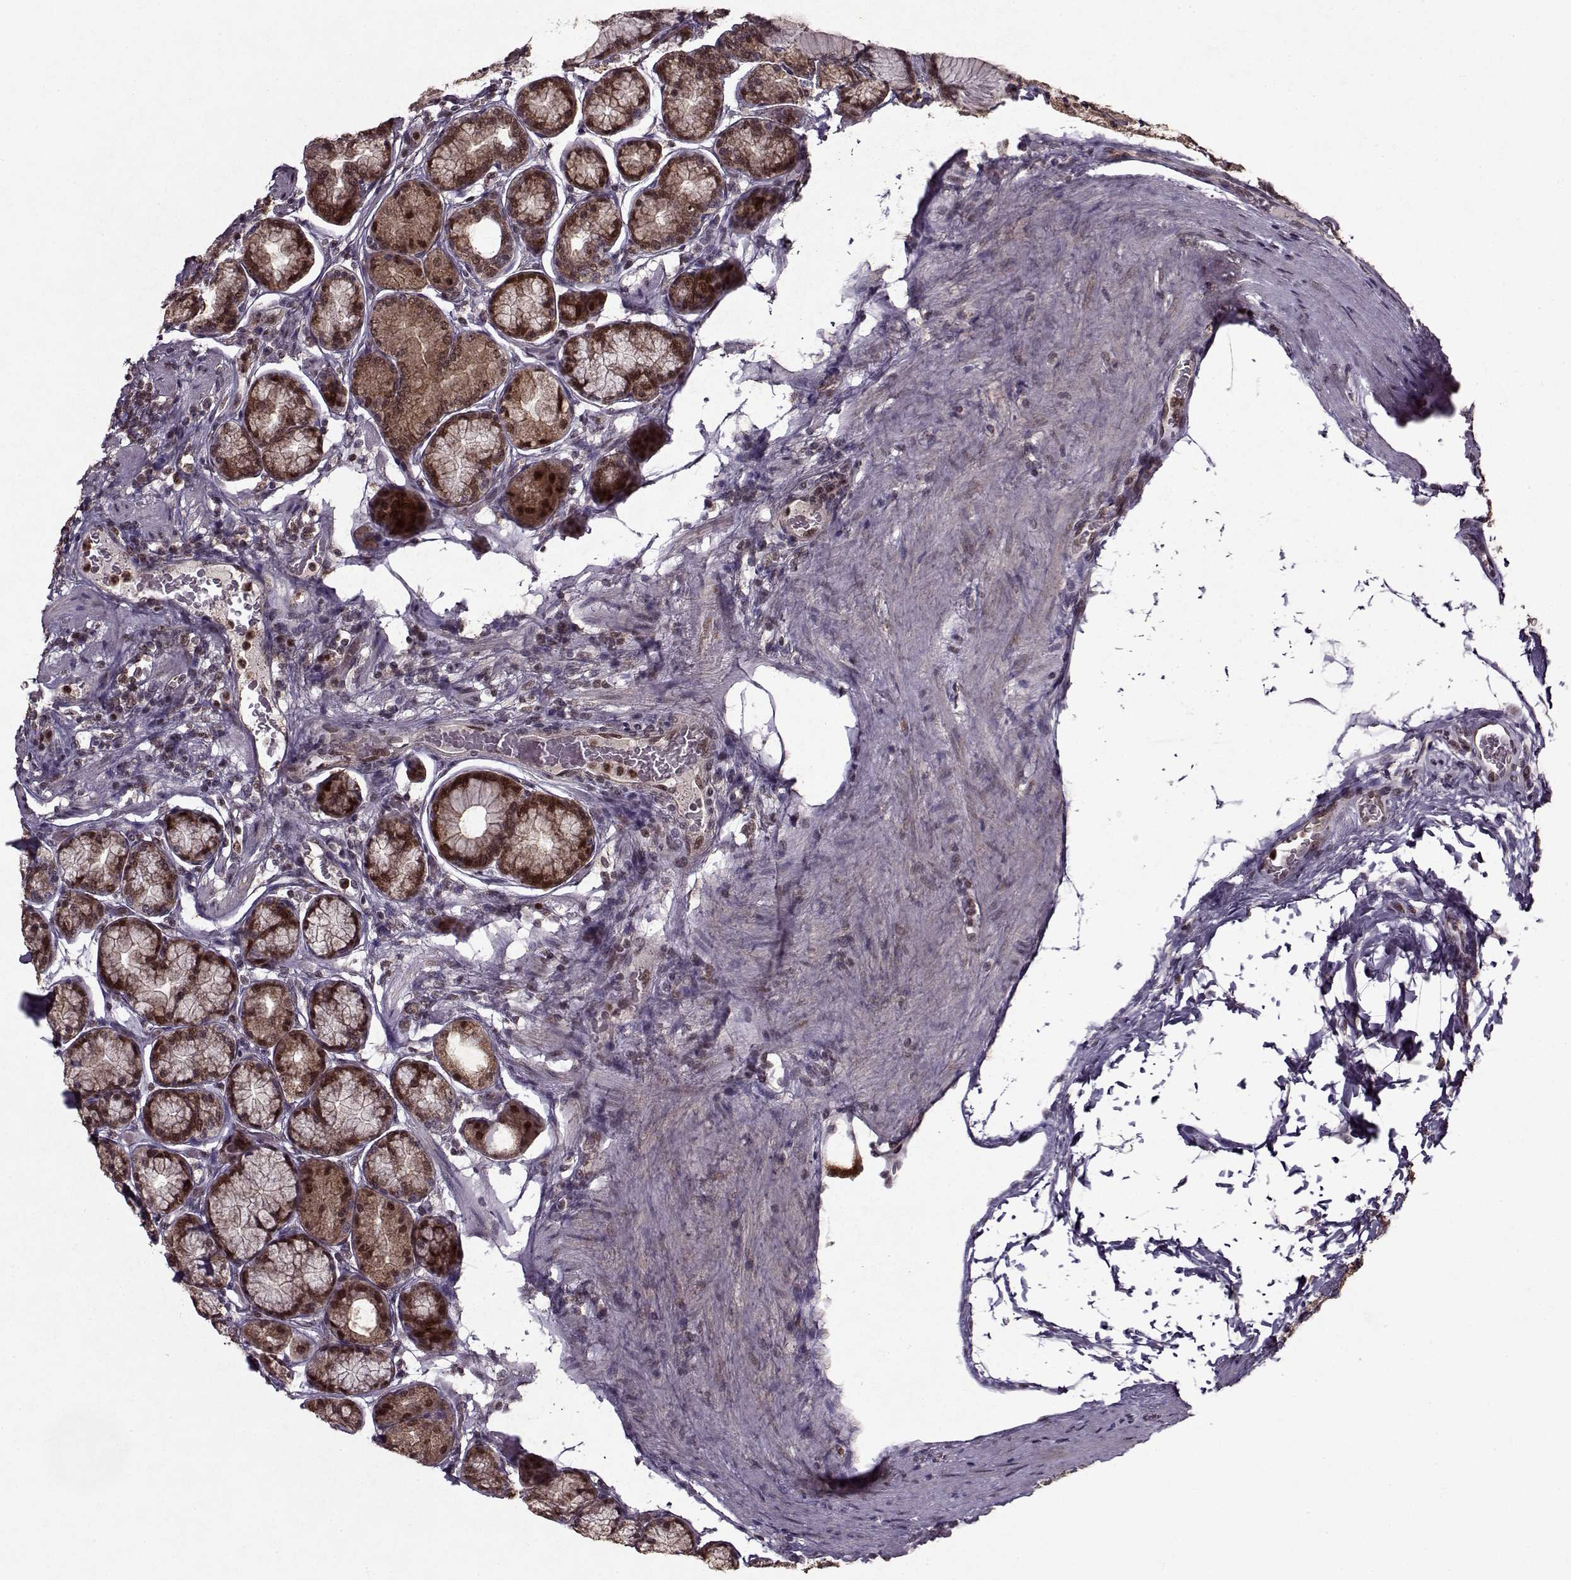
{"staining": {"intensity": "moderate", "quantity": ">75%", "location": "cytoplasmic/membranous,nuclear"}, "tissue": "stomach", "cell_type": "Glandular cells", "image_type": "normal", "snomed": [{"axis": "morphology", "description": "Normal tissue, NOS"}, {"axis": "morphology", "description": "Adenocarcinoma, NOS"}, {"axis": "morphology", "description": "Adenocarcinoma, High grade"}, {"axis": "topography", "description": "Stomach, upper"}, {"axis": "topography", "description": "Stomach"}], "caption": "The photomicrograph displays immunohistochemical staining of normal stomach. There is moderate cytoplasmic/membranous,nuclear positivity is appreciated in about >75% of glandular cells. (Stains: DAB in brown, nuclei in blue, Microscopy: brightfield microscopy at high magnification).", "gene": "PSMA7", "patient": {"sex": "female", "age": 65}}